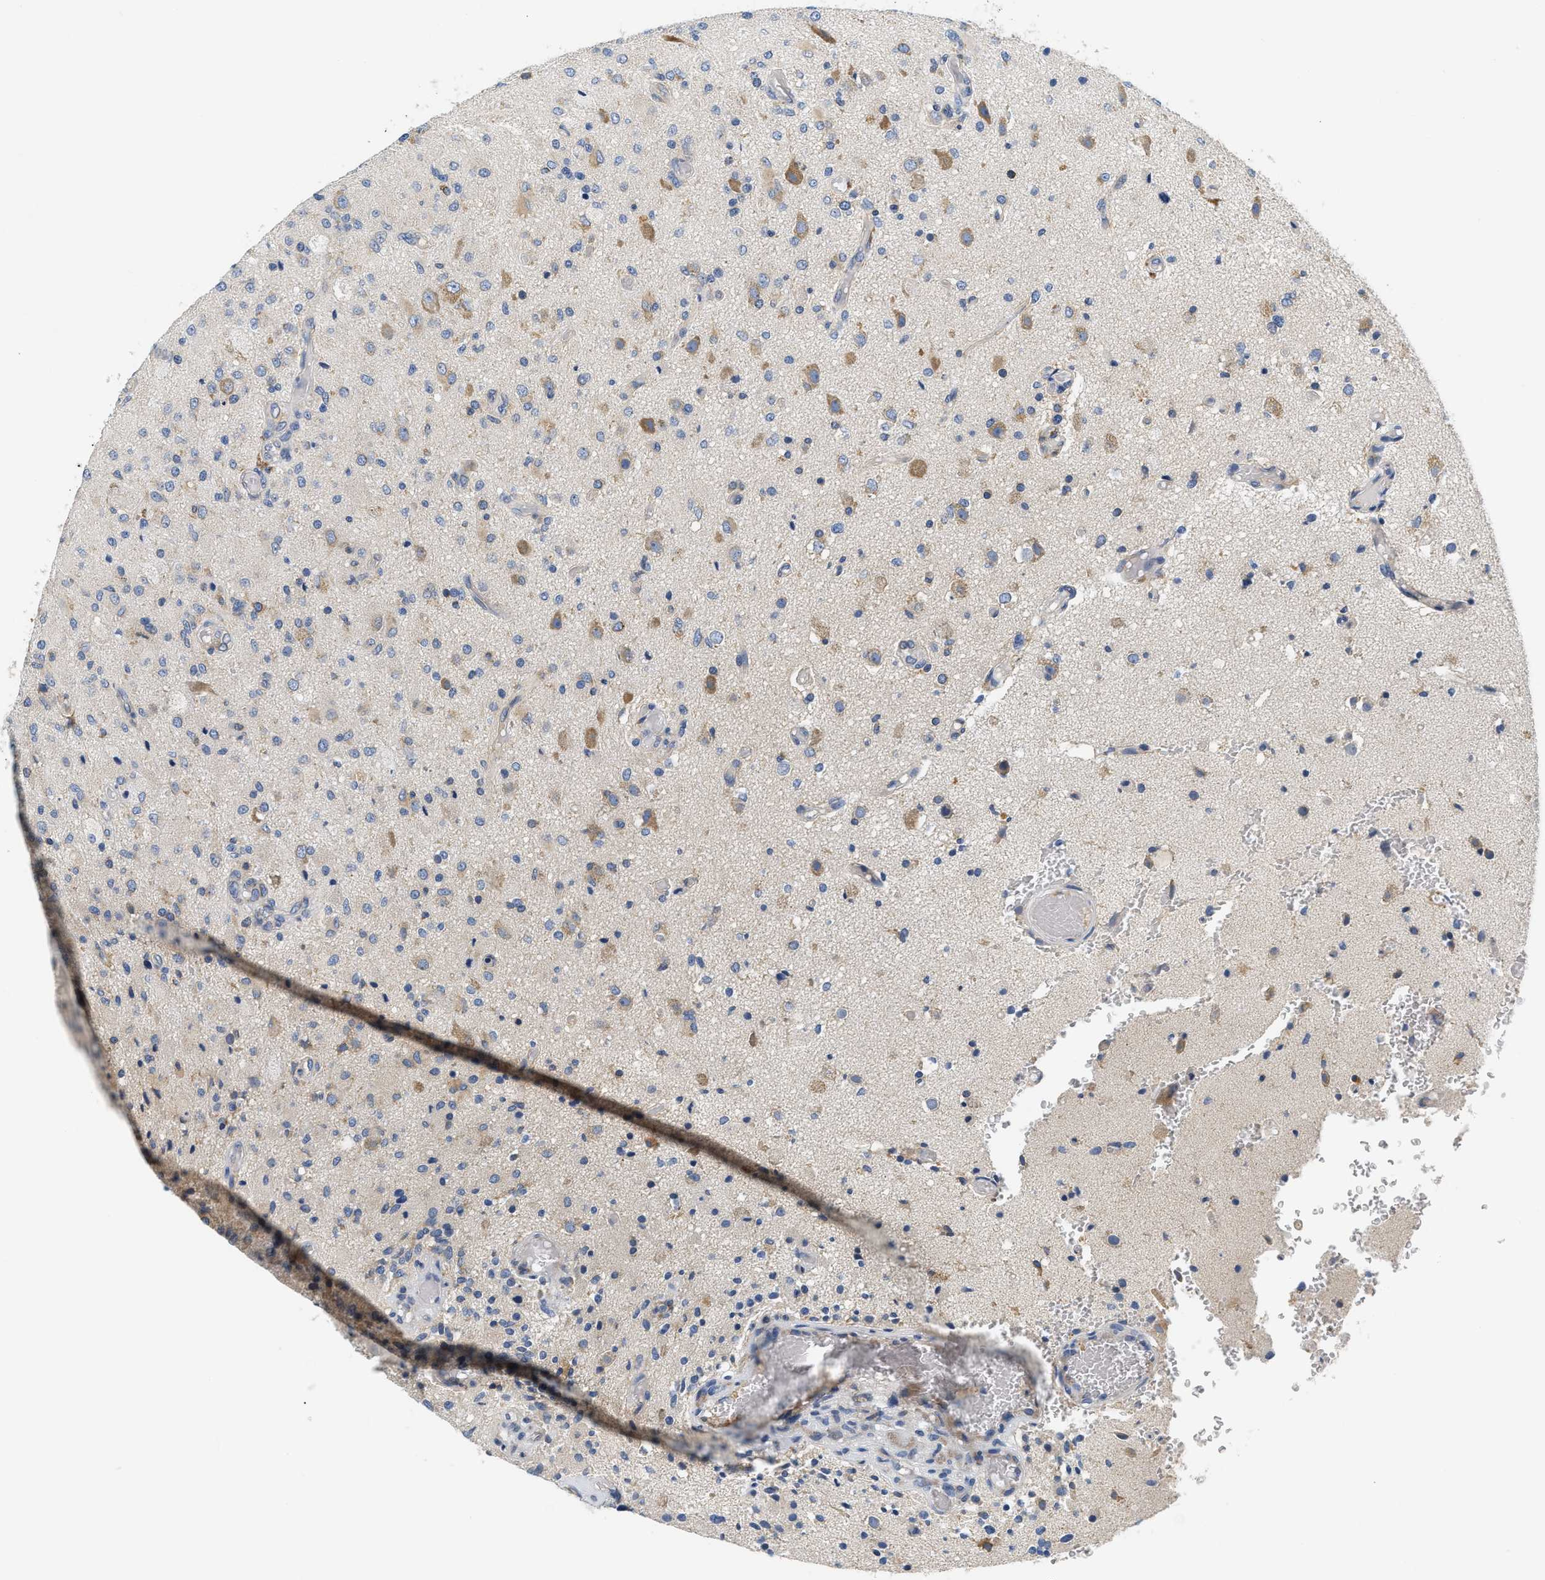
{"staining": {"intensity": "negative", "quantity": "none", "location": "none"}, "tissue": "glioma", "cell_type": "Tumor cells", "image_type": "cancer", "snomed": [{"axis": "morphology", "description": "Normal tissue, NOS"}, {"axis": "morphology", "description": "Glioma, malignant, High grade"}, {"axis": "topography", "description": "Cerebral cortex"}], "caption": "DAB immunohistochemical staining of malignant high-grade glioma reveals no significant staining in tumor cells. (IHC, brightfield microscopy, high magnification).", "gene": "HDHD3", "patient": {"sex": "male", "age": 77}}